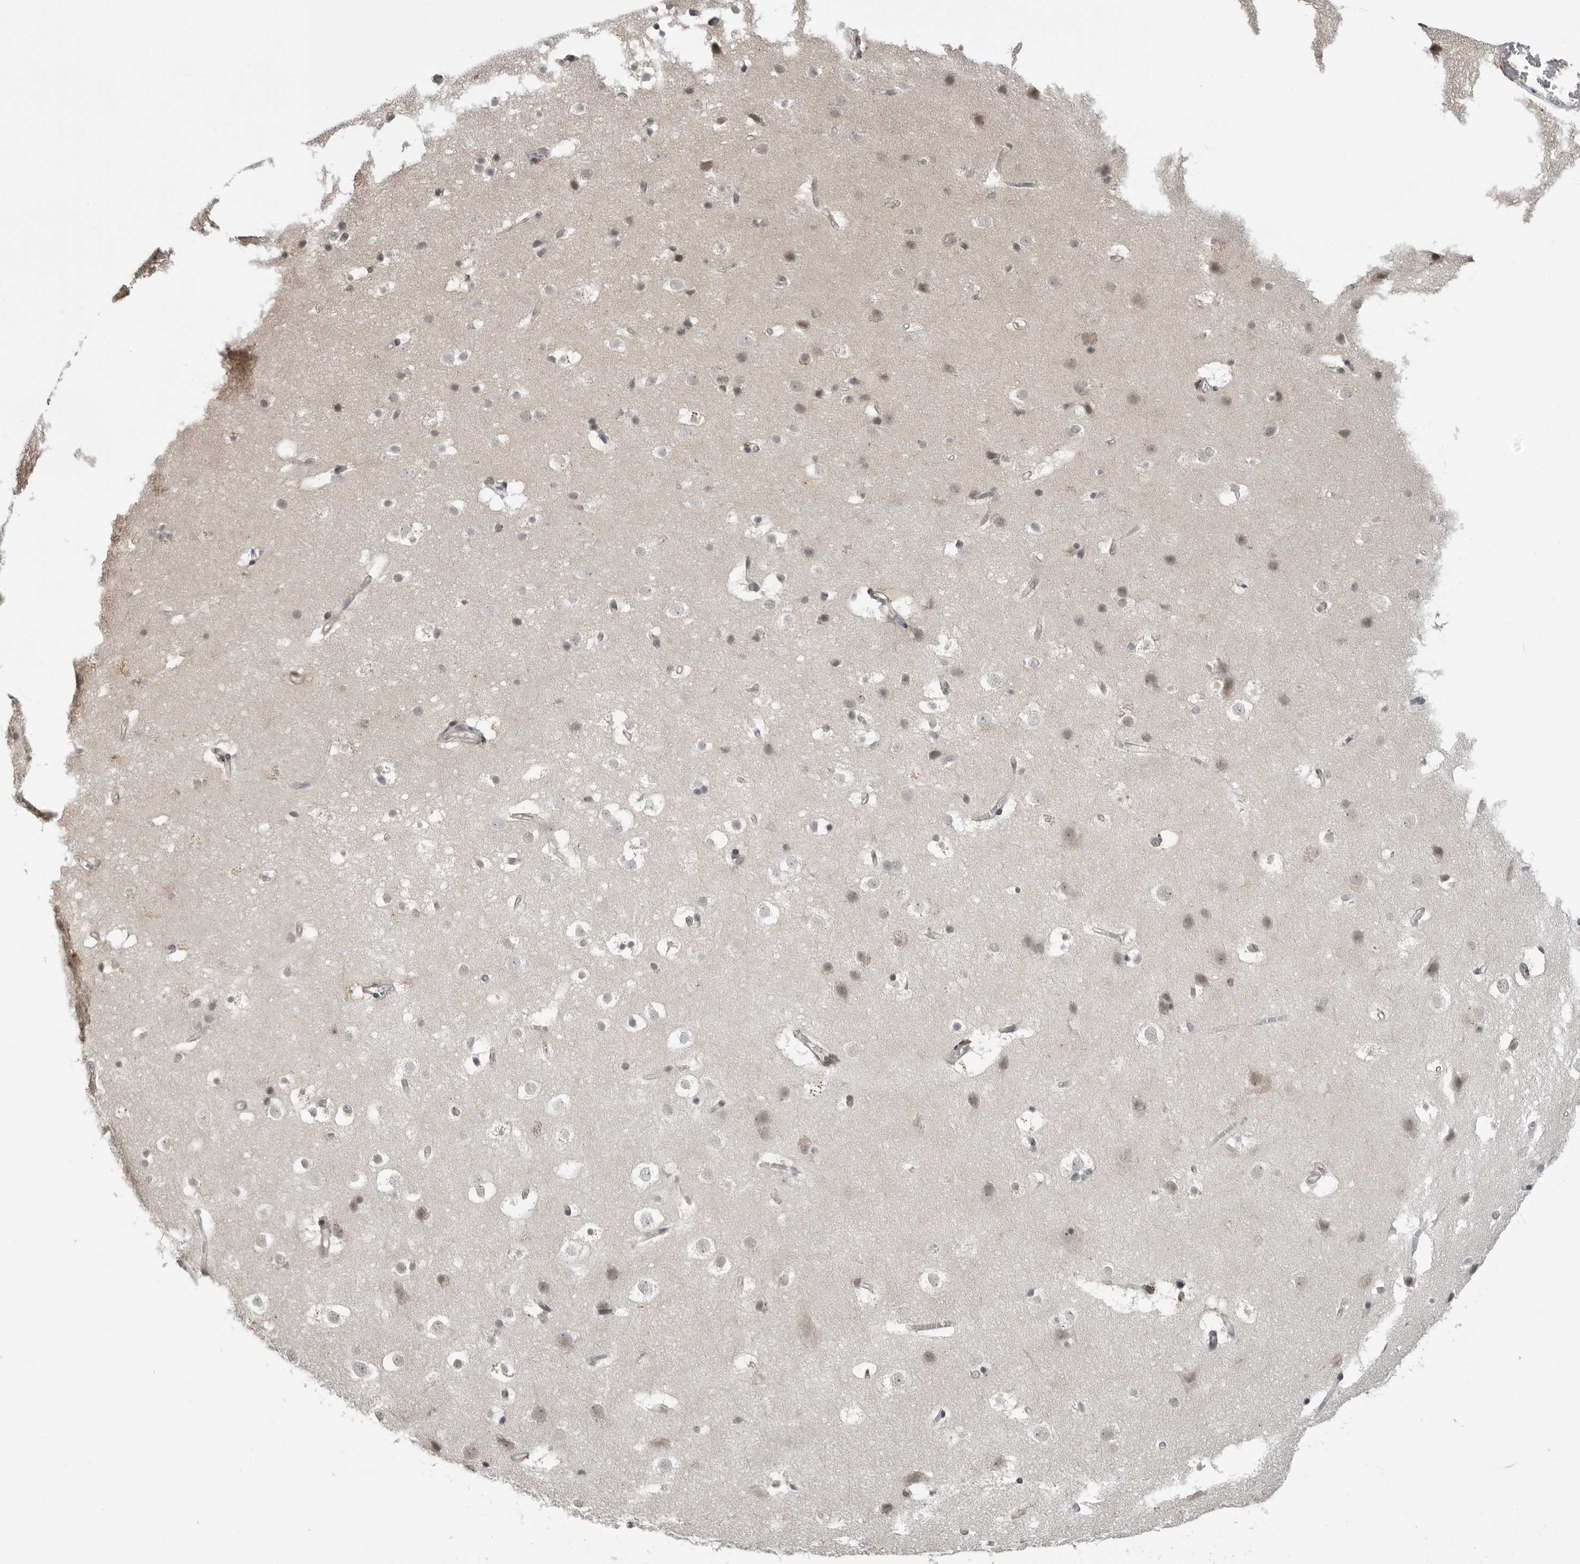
{"staining": {"intensity": "negative", "quantity": "none", "location": "none"}, "tissue": "cerebral cortex", "cell_type": "Endothelial cells", "image_type": "normal", "snomed": [{"axis": "morphology", "description": "Normal tissue, NOS"}, {"axis": "topography", "description": "Cerebral cortex"}], "caption": "Immunohistochemical staining of benign cerebral cortex exhibits no significant staining in endothelial cells. (Brightfield microscopy of DAB immunohistochemistry at high magnification).", "gene": "PDCL3", "patient": {"sex": "male", "age": 54}}